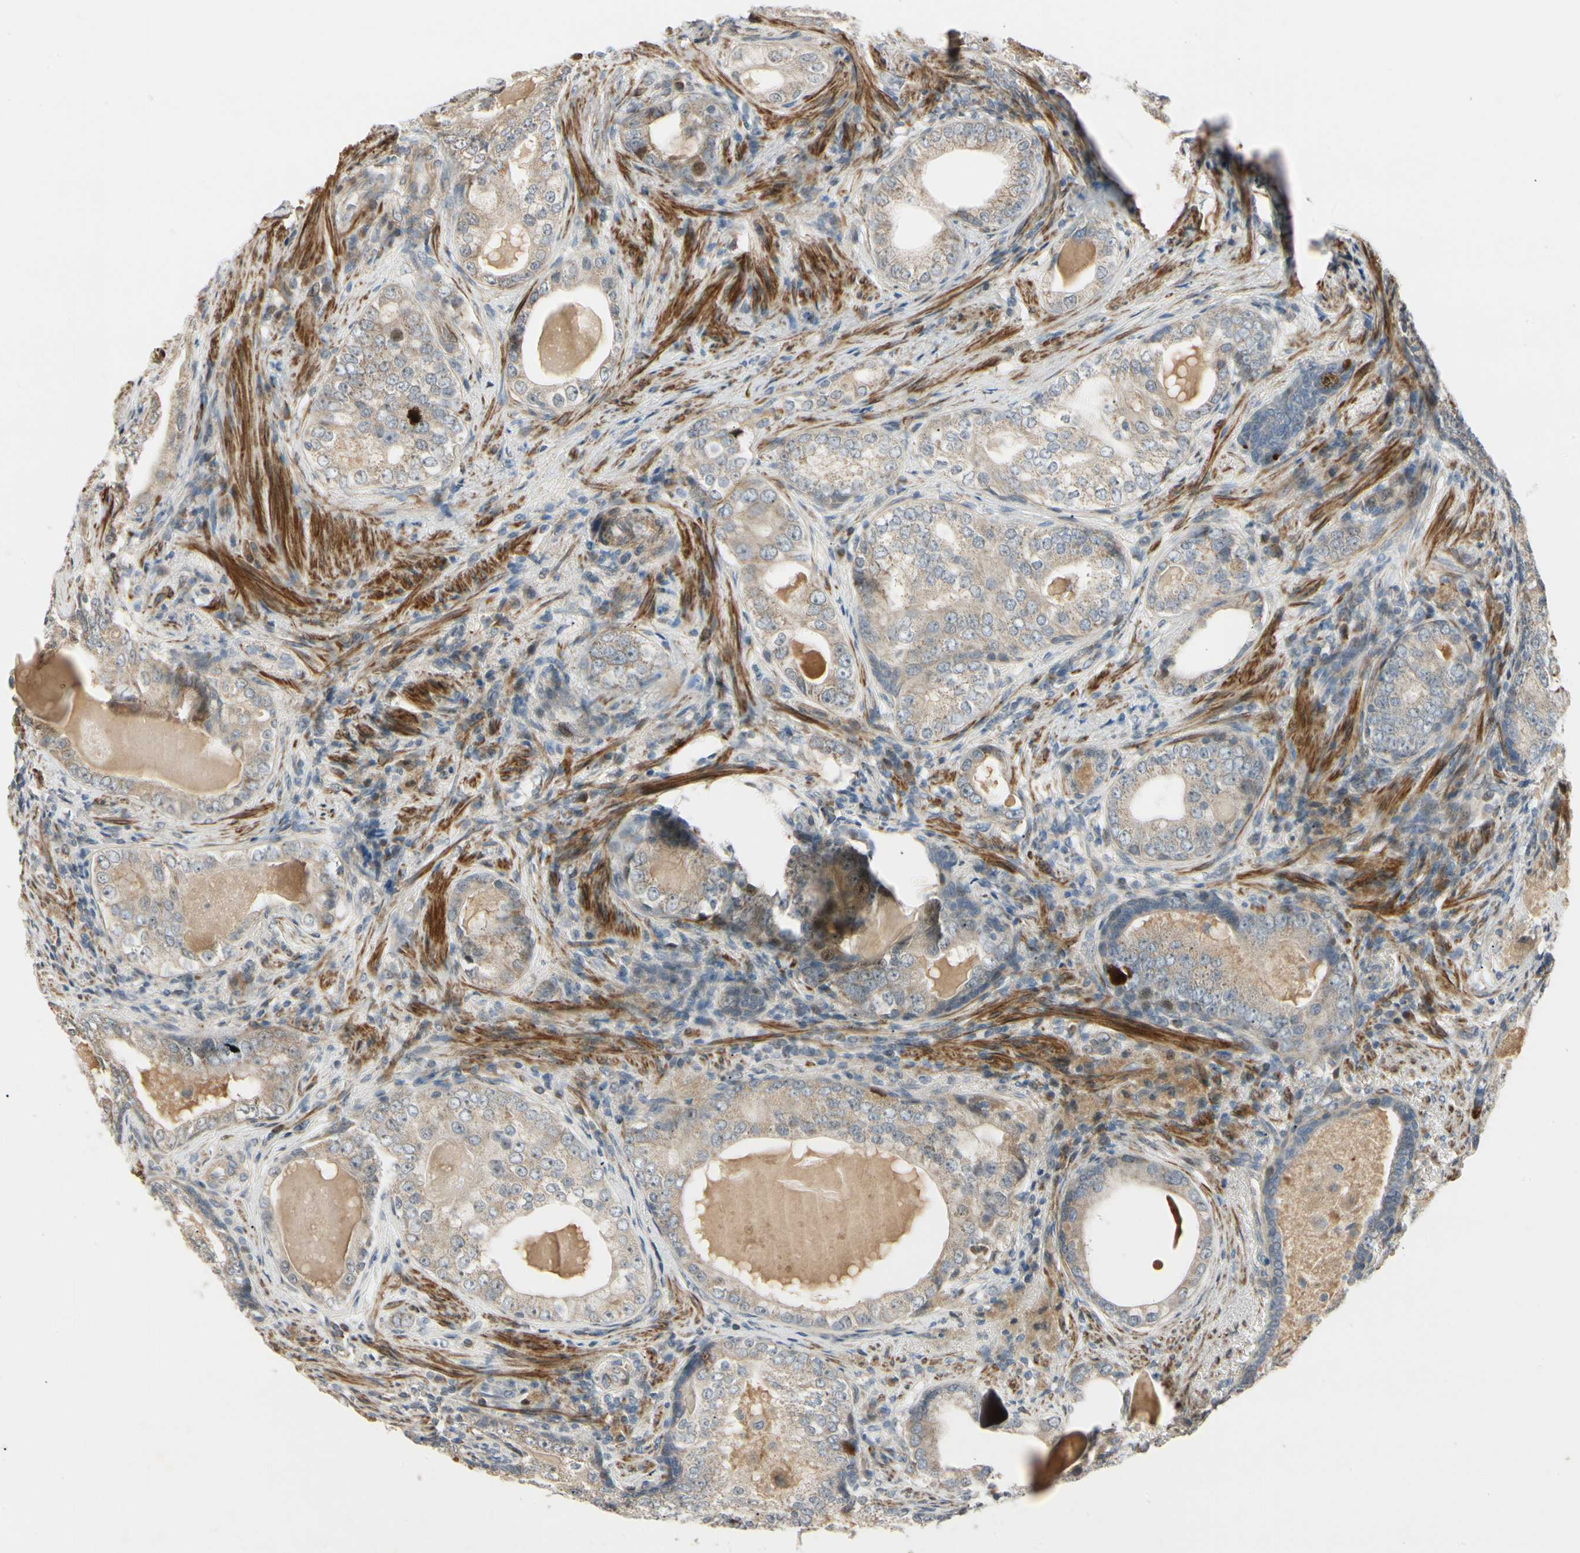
{"staining": {"intensity": "weak", "quantity": ">75%", "location": "cytoplasmic/membranous"}, "tissue": "prostate cancer", "cell_type": "Tumor cells", "image_type": "cancer", "snomed": [{"axis": "morphology", "description": "Adenocarcinoma, High grade"}, {"axis": "topography", "description": "Prostate"}], "caption": "A brown stain labels weak cytoplasmic/membranous expression of a protein in prostate cancer (adenocarcinoma (high-grade)) tumor cells.", "gene": "P4HA3", "patient": {"sex": "male", "age": 66}}